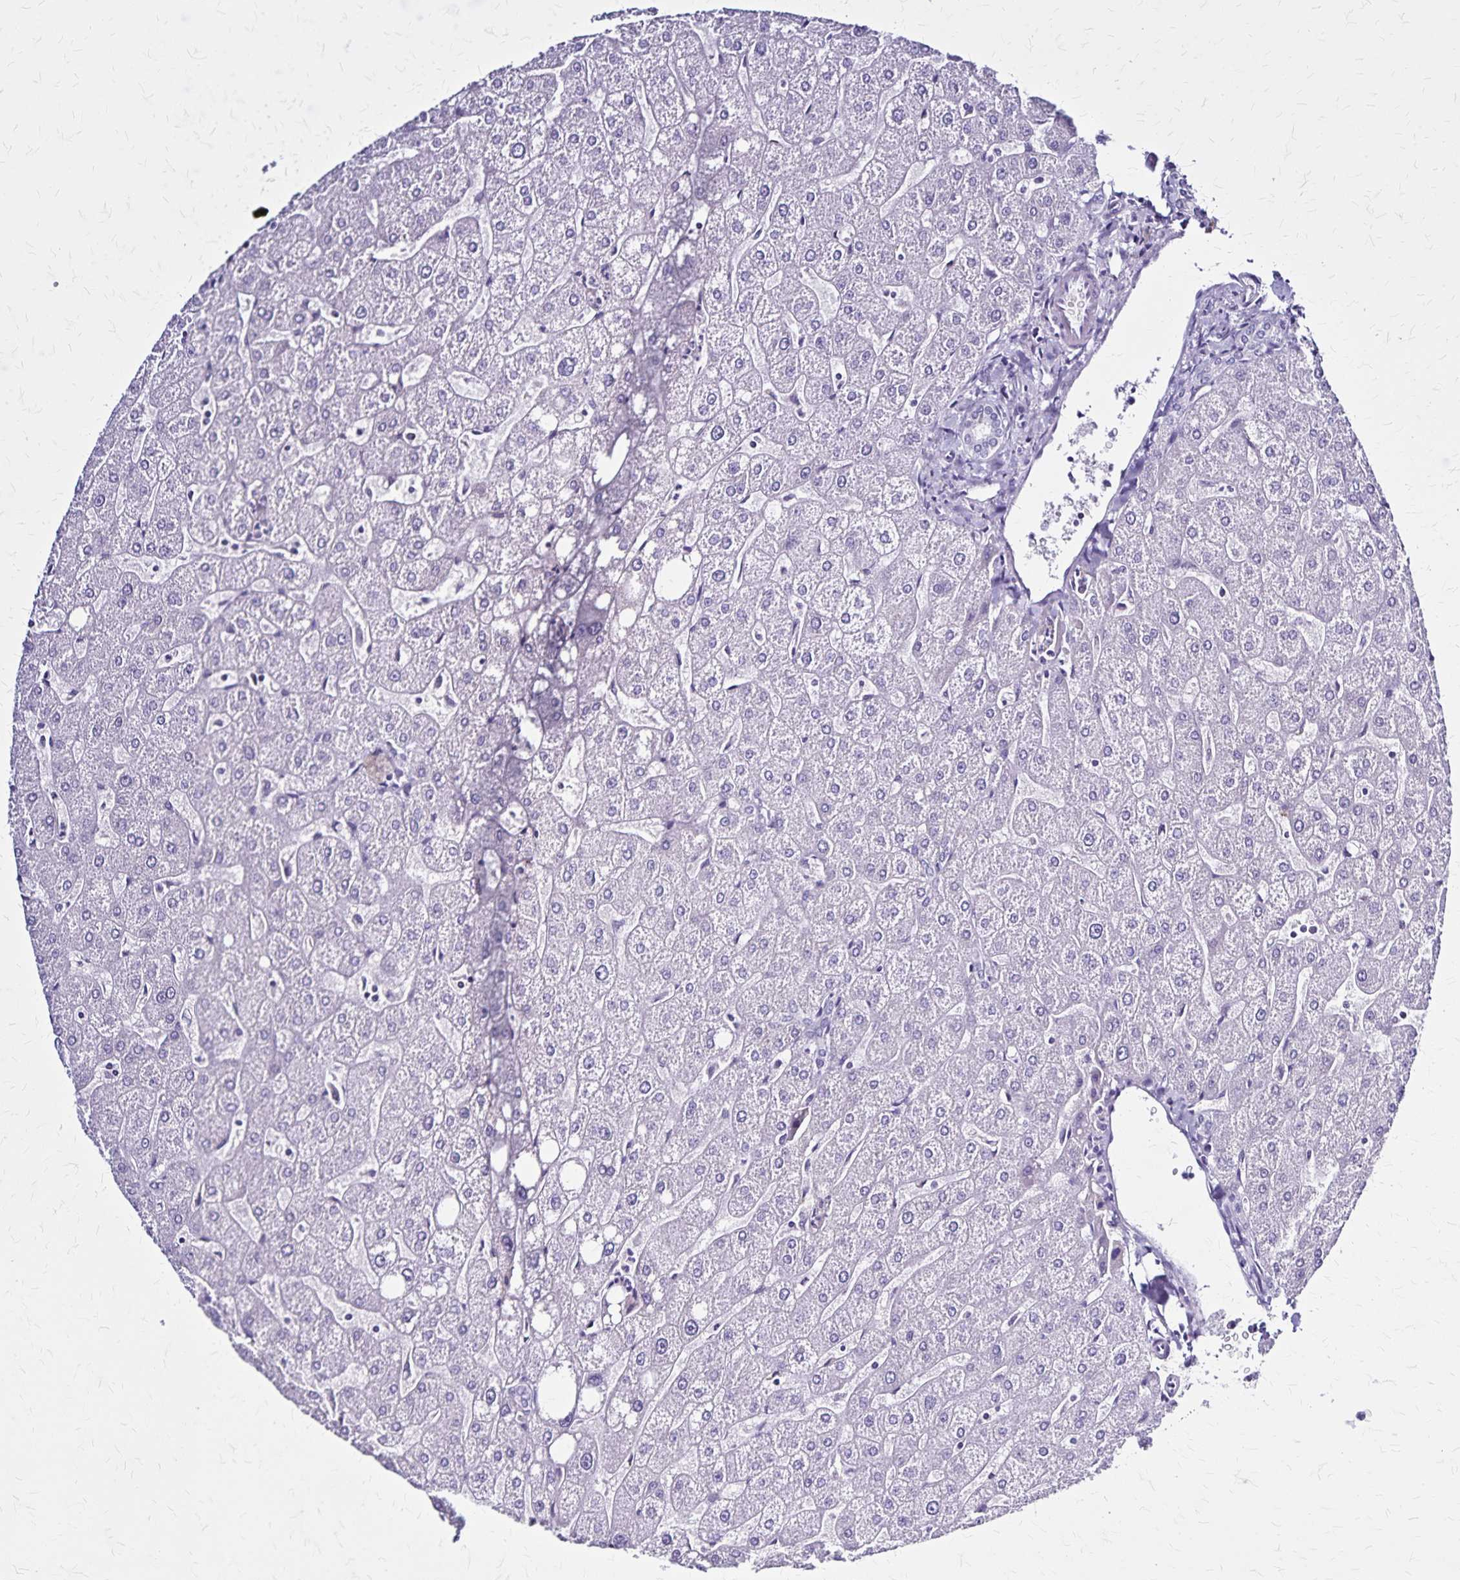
{"staining": {"intensity": "negative", "quantity": "none", "location": "none"}, "tissue": "liver", "cell_type": "Cholangiocytes", "image_type": "normal", "snomed": [{"axis": "morphology", "description": "Normal tissue, NOS"}, {"axis": "topography", "description": "Liver"}], "caption": "Immunohistochemistry (IHC) of benign liver displays no positivity in cholangiocytes.", "gene": "PLXNA4", "patient": {"sex": "male", "age": 67}}